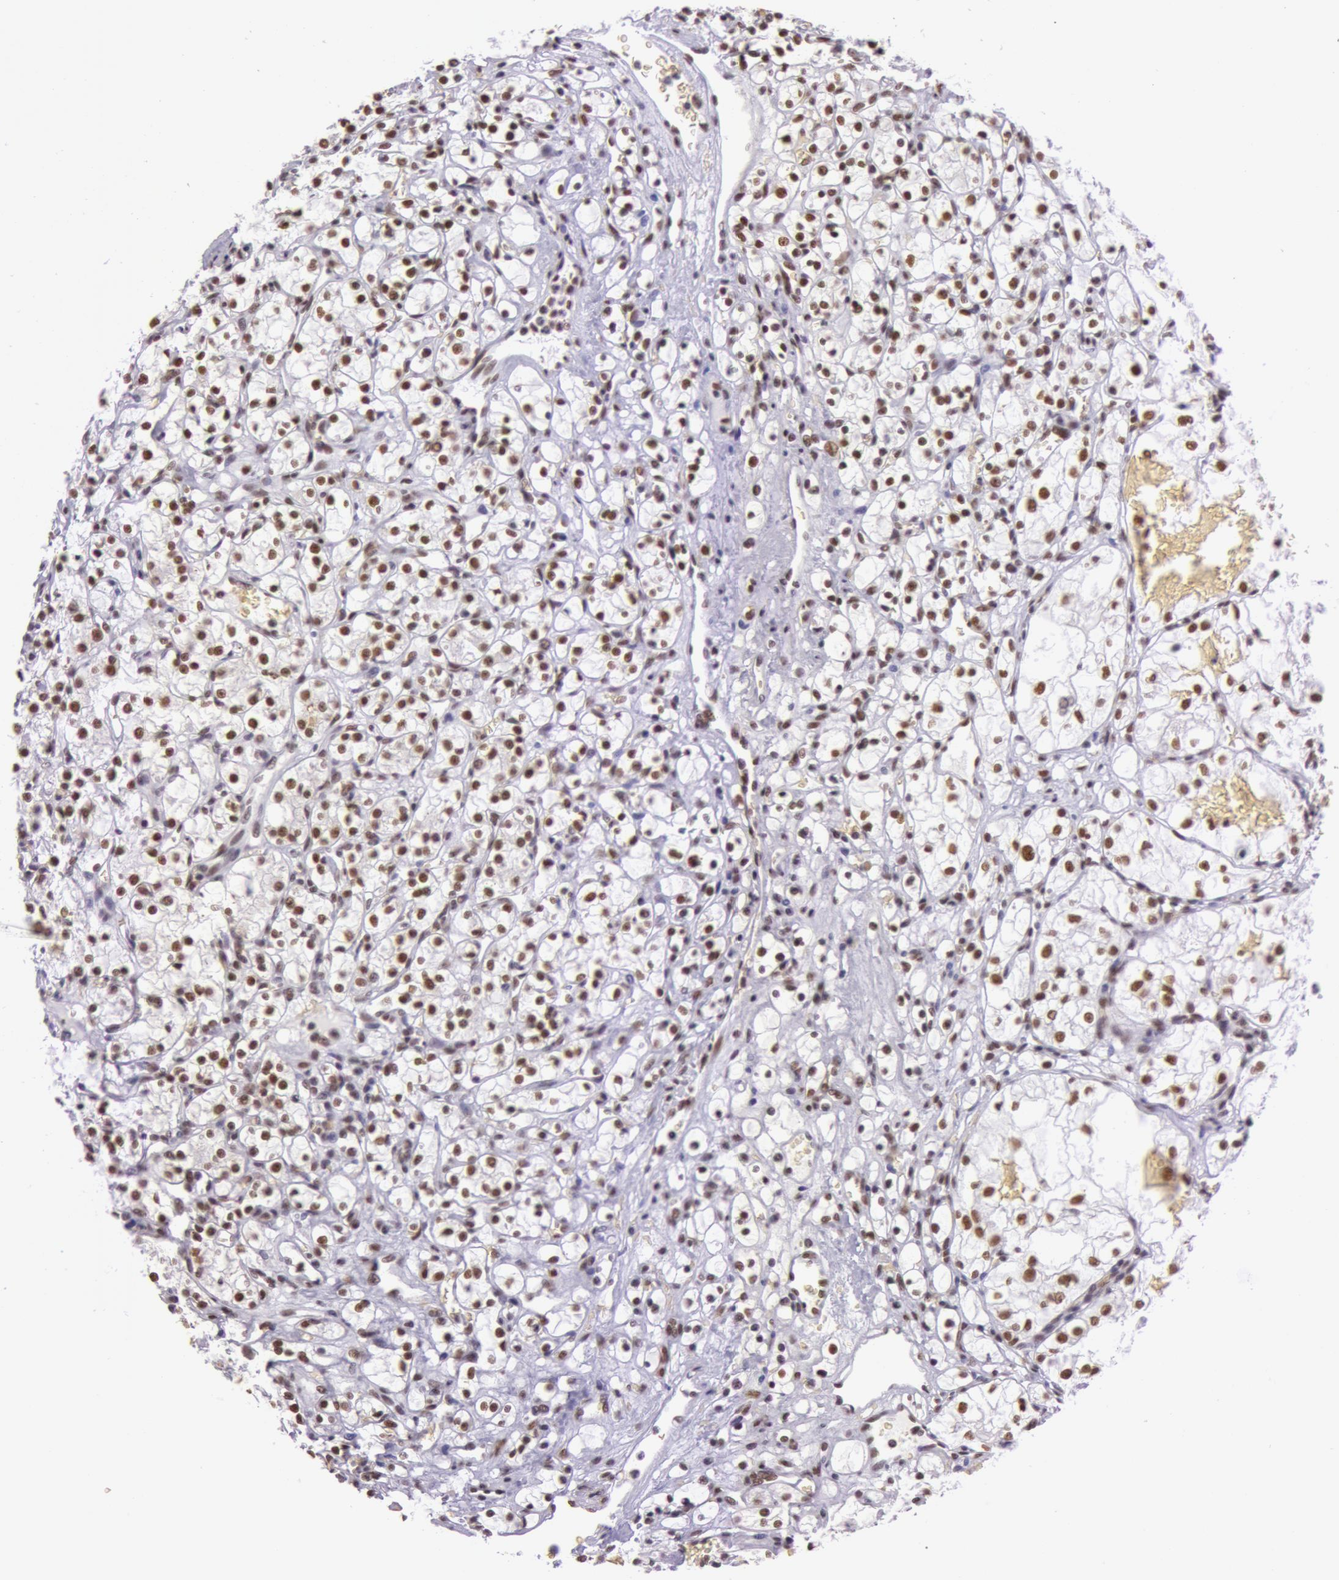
{"staining": {"intensity": "moderate", "quantity": "25%-75%", "location": "nuclear"}, "tissue": "renal cancer", "cell_type": "Tumor cells", "image_type": "cancer", "snomed": [{"axis": "morphology", "description": "Adenocarcinoma, NOS"}, {"axis": "topography", "description": "Kidney"}], "caption": "Protein positivity by IHC reveals moderate nuclear positivity in about 25%-75% of tumor cells in renal adenocarcinoma. Using DAB (3,3'-diaminobenzidine) (brown) and hematoxylin (blue) stains, captured at high magnification using brightfield microscopy.", "gene": "NBN", "patient": {"sex": "male", "age": 61}}